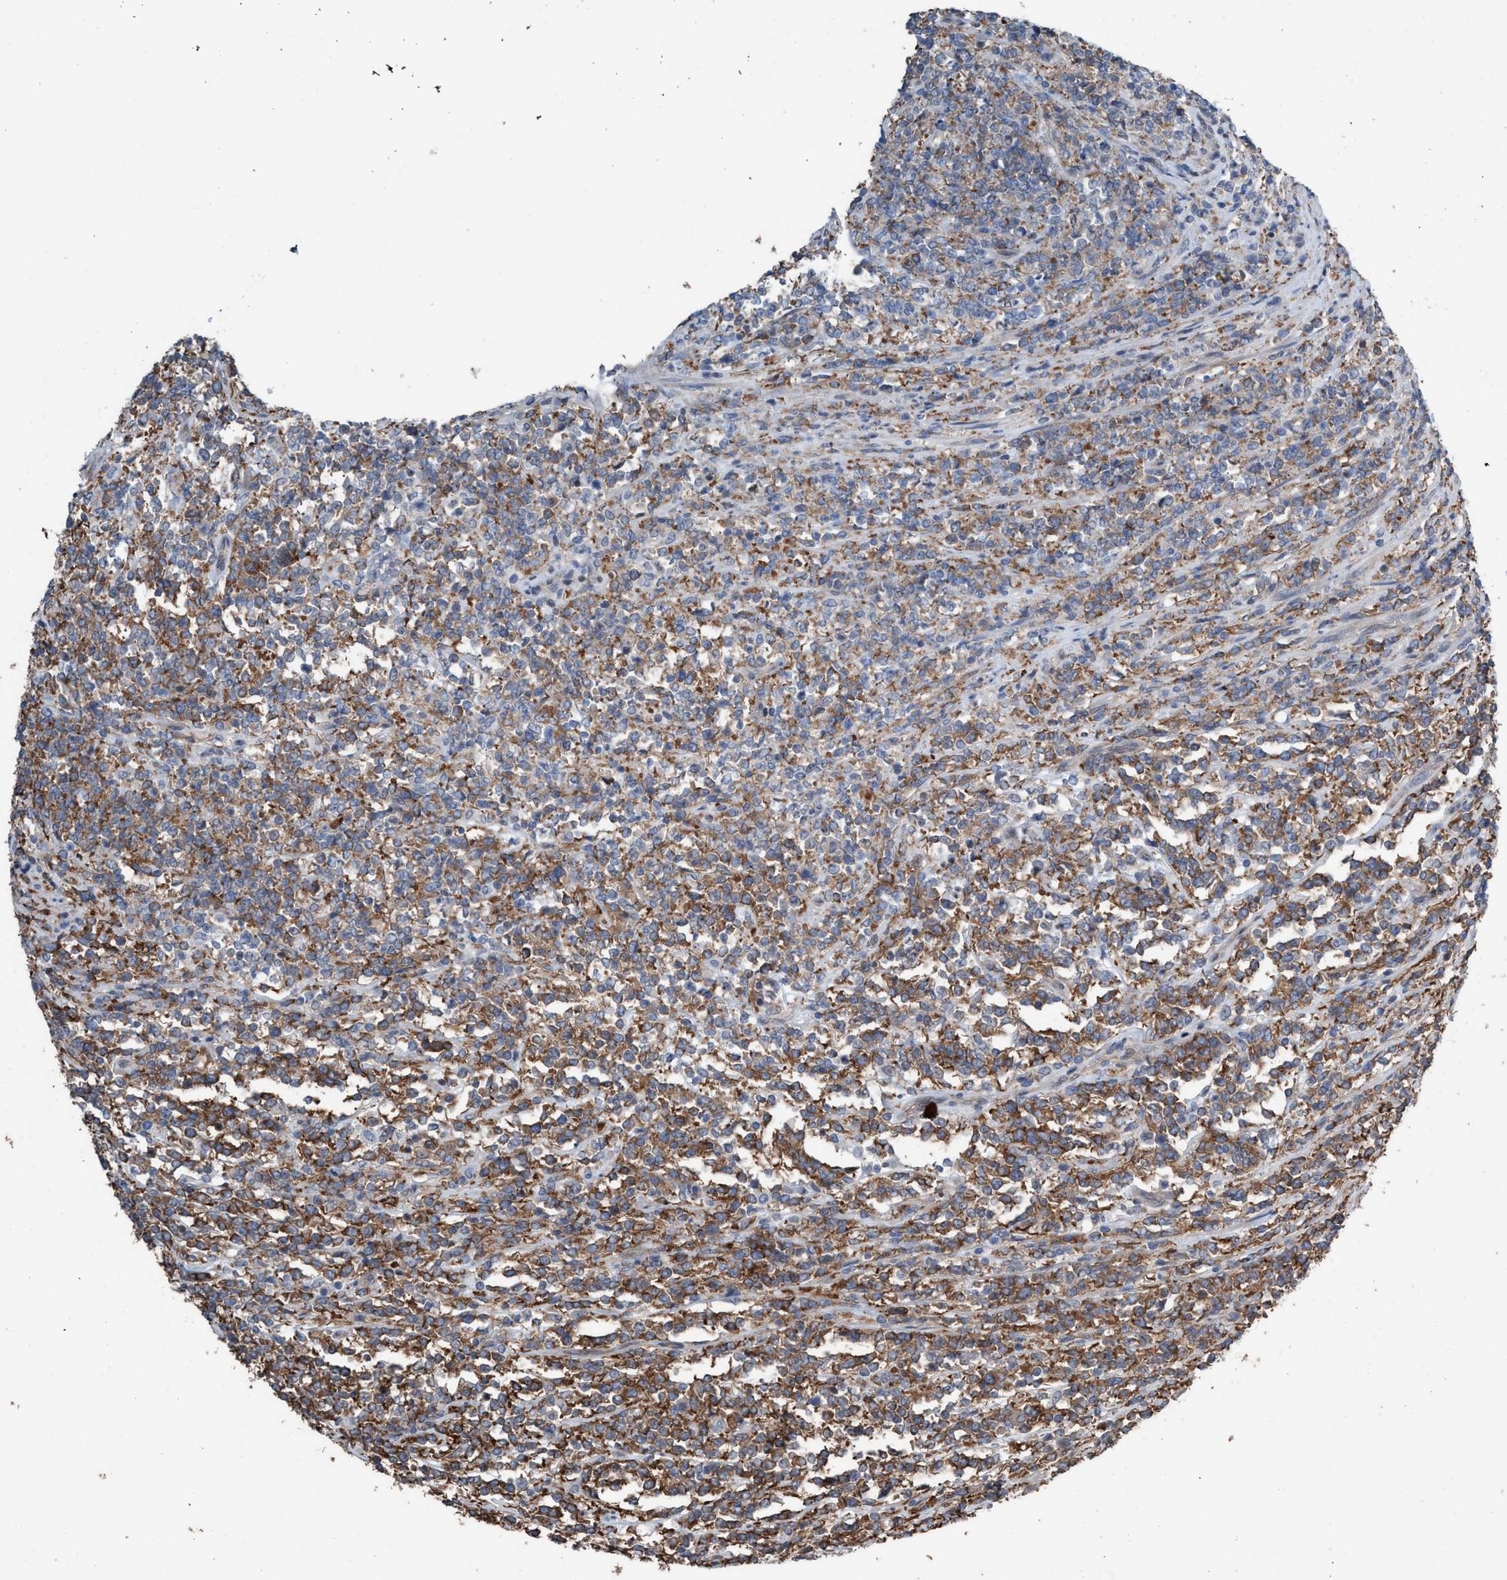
{"staining": {"intensity": "moderate", "quantity": ">75%", "location": "cytoplasmic/membranous"}, "tissue": "lymphoma", "cell_type": "Tumor cells", "image_type": "cancer", "snomed": [{"axis": "morphology", "description": "Malignant lymphoma, non-Hodgkin's type, High grade"}, {"axis": "topography", "description": "Soft tissue"}], "caption": "Immunohistochemical staining of human high-grade malignant lymphoma, non-Hodgkin's type demonstrates medium levels of moderate cytoplasmic/membranous protein expression in approximately >75% of tumor cells.", "gene": "METAP2", "patient": {"sex": "male", "age": 18}}